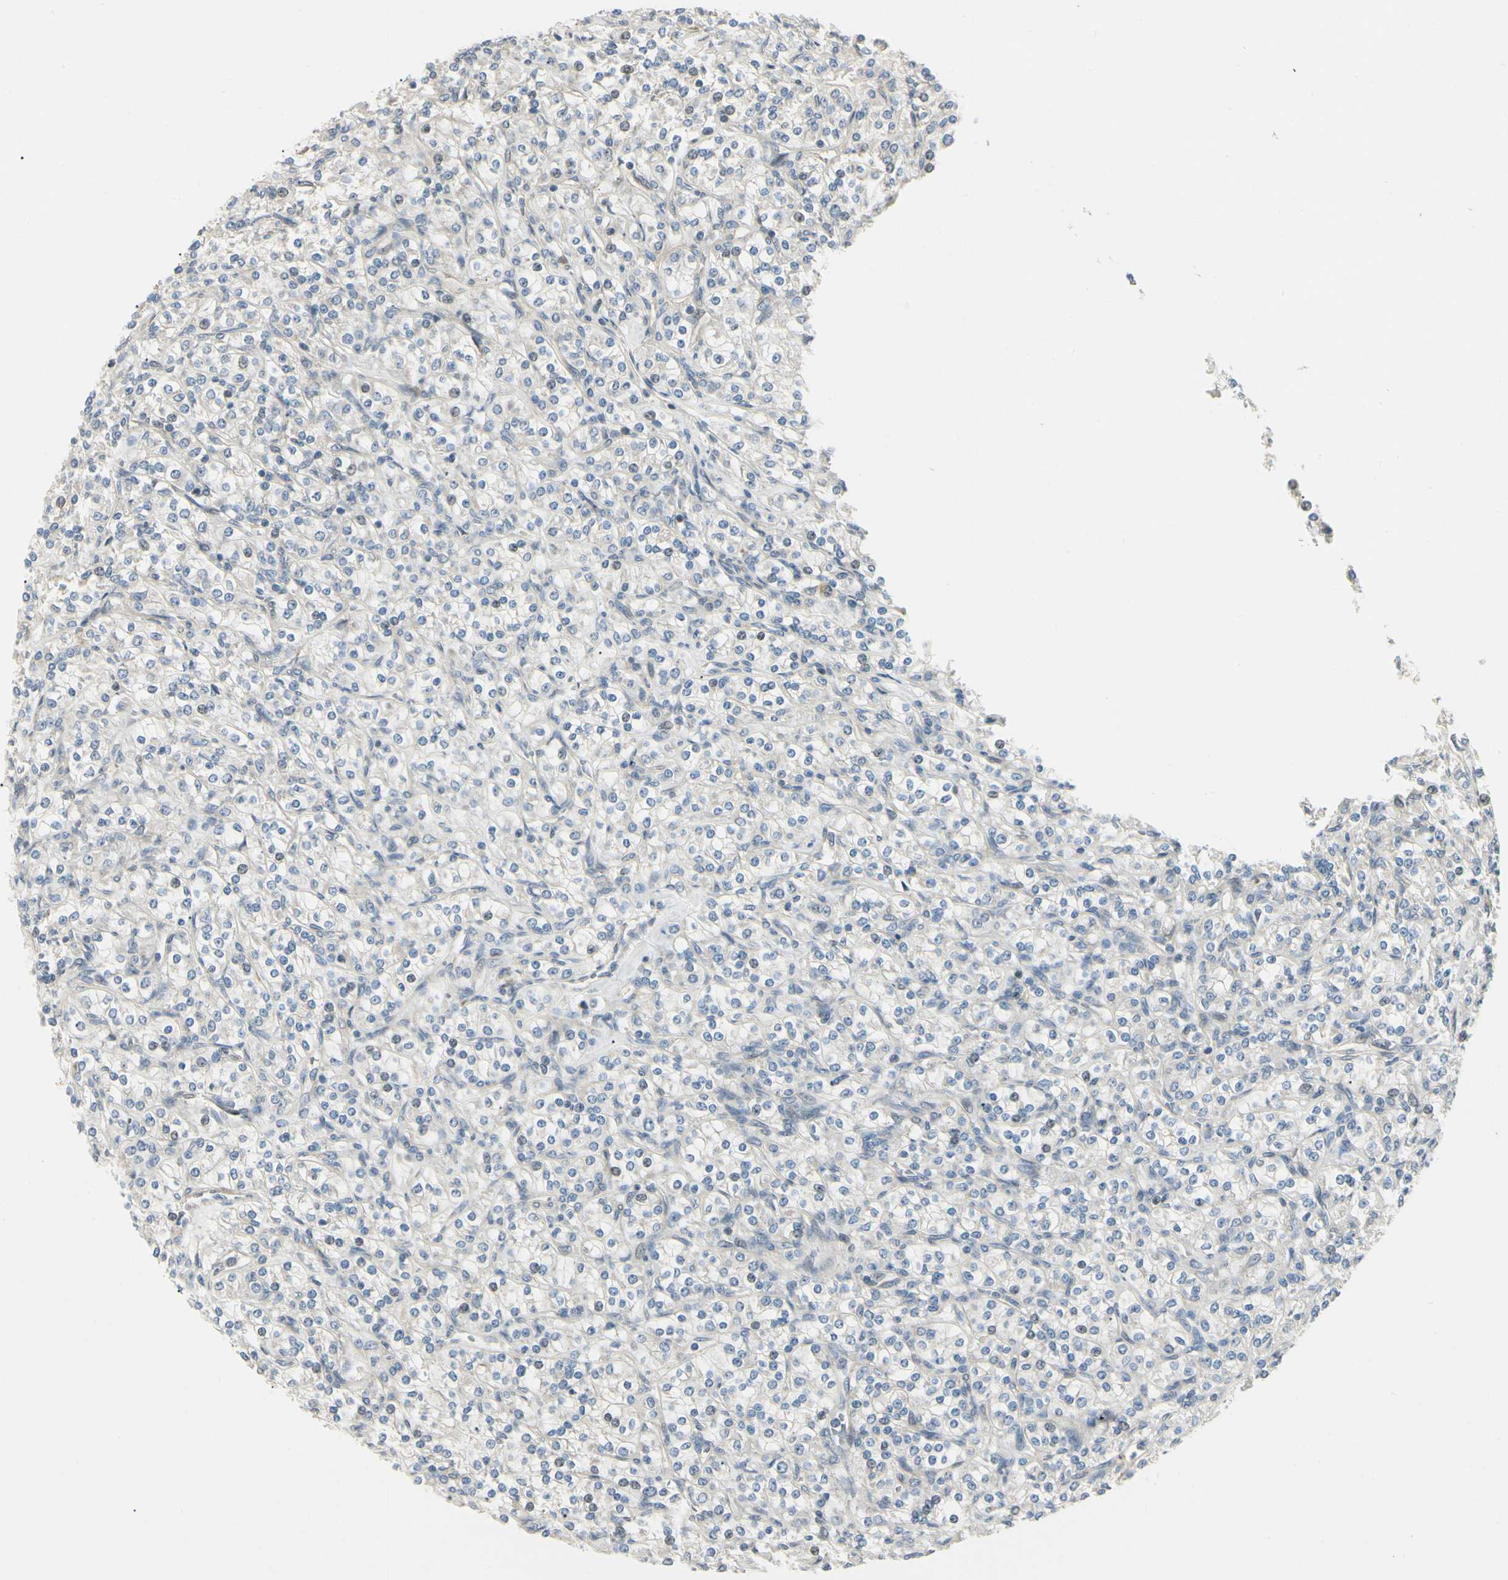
{"staining": {"intensity": "weak", "quantity": "<25%", "location": "nuclear"}, "tissue": "renal cancer", "cell_type": "Tumor cells", "image_type": "cancer", "snomed": [{"axis": "morphology", "description": "Adenocarcinoma, NOS"}, {"axis": "topography", "description": "Kidney"}], "caption": "Renal cancer (adenocarcinoma) was stained to show a protein in brown. There is no significant positivity in tumor cells.", "gene": "P4HA3", "patient": {"sex": "male", "age": 77}}